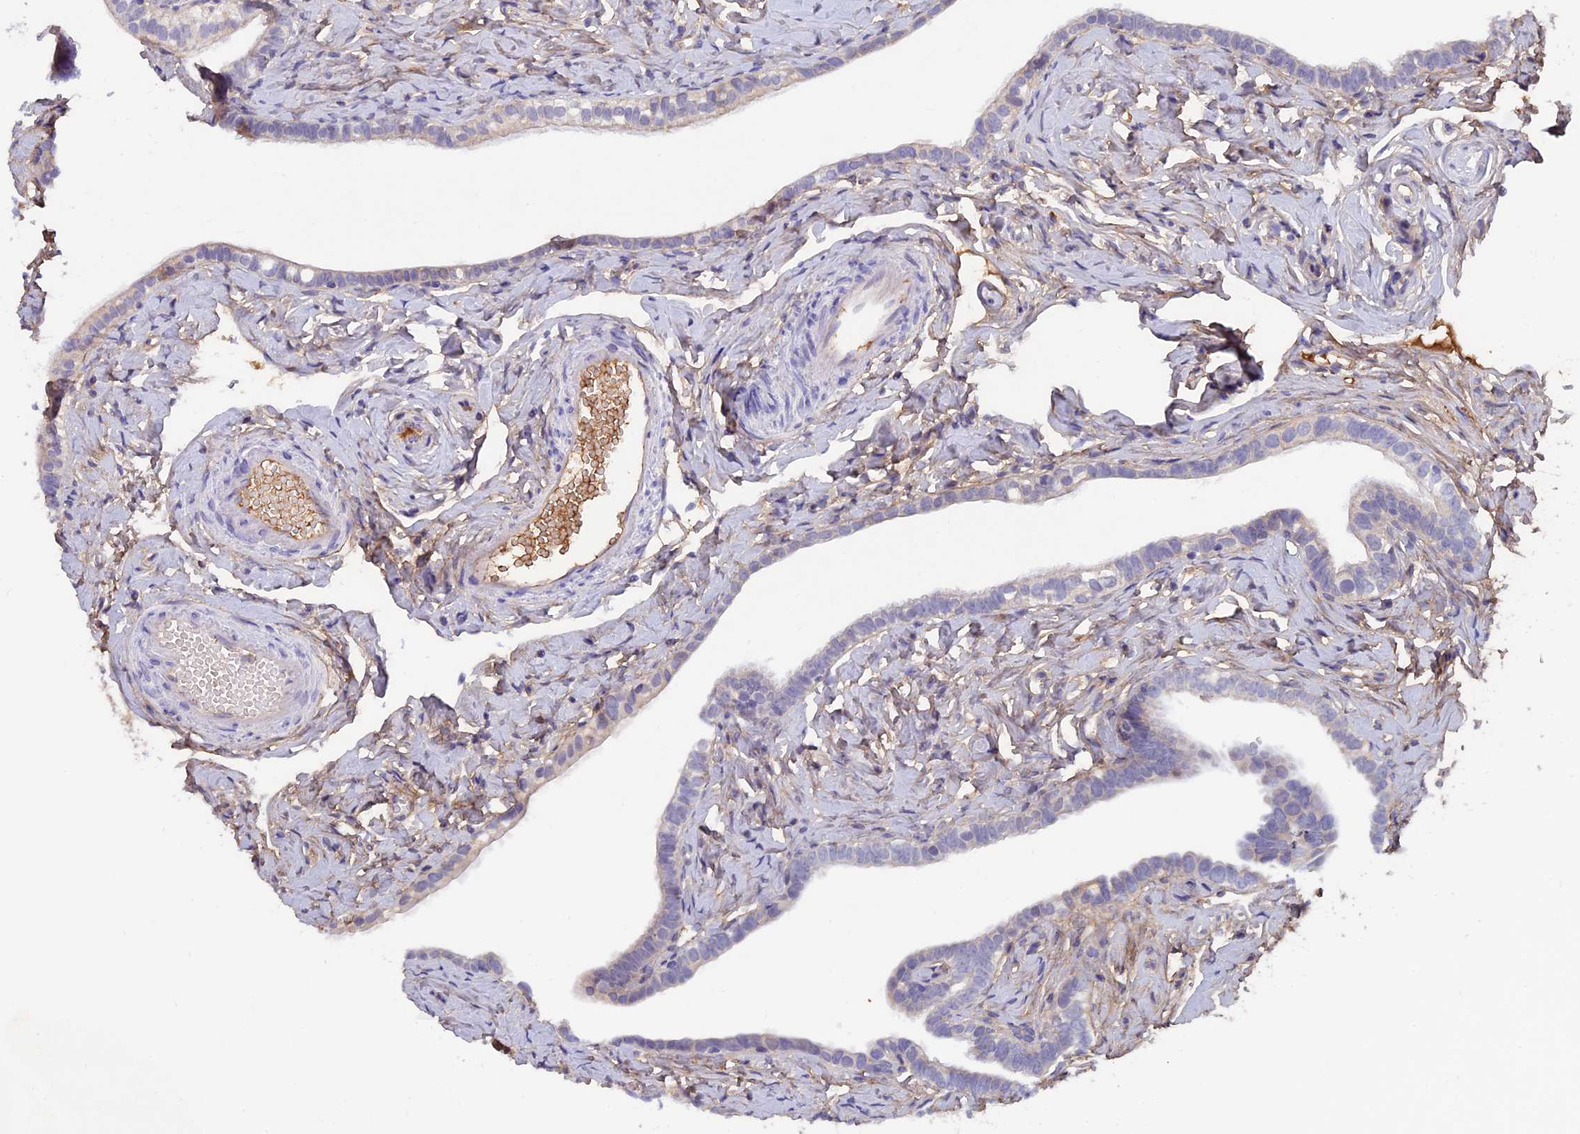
{"staining": {"intensity": "negative", "quantity": "none", "location": "none"}, "tissue": "fallopian tube", "cell_type": "Glandular cells", "image_type": "normal", "snomed": [{"axis": "morphology", "description": "Normal tissue, NOS"}, {"axis": "topography", "description": "Fallopian tube"}], "caption": "Immunohistochemical staining of benign human fallopian tube demonstrates no significant staining in glandular cells.", "gene": "COL4A3", "patient": {"sex": "female", "age": 66}}